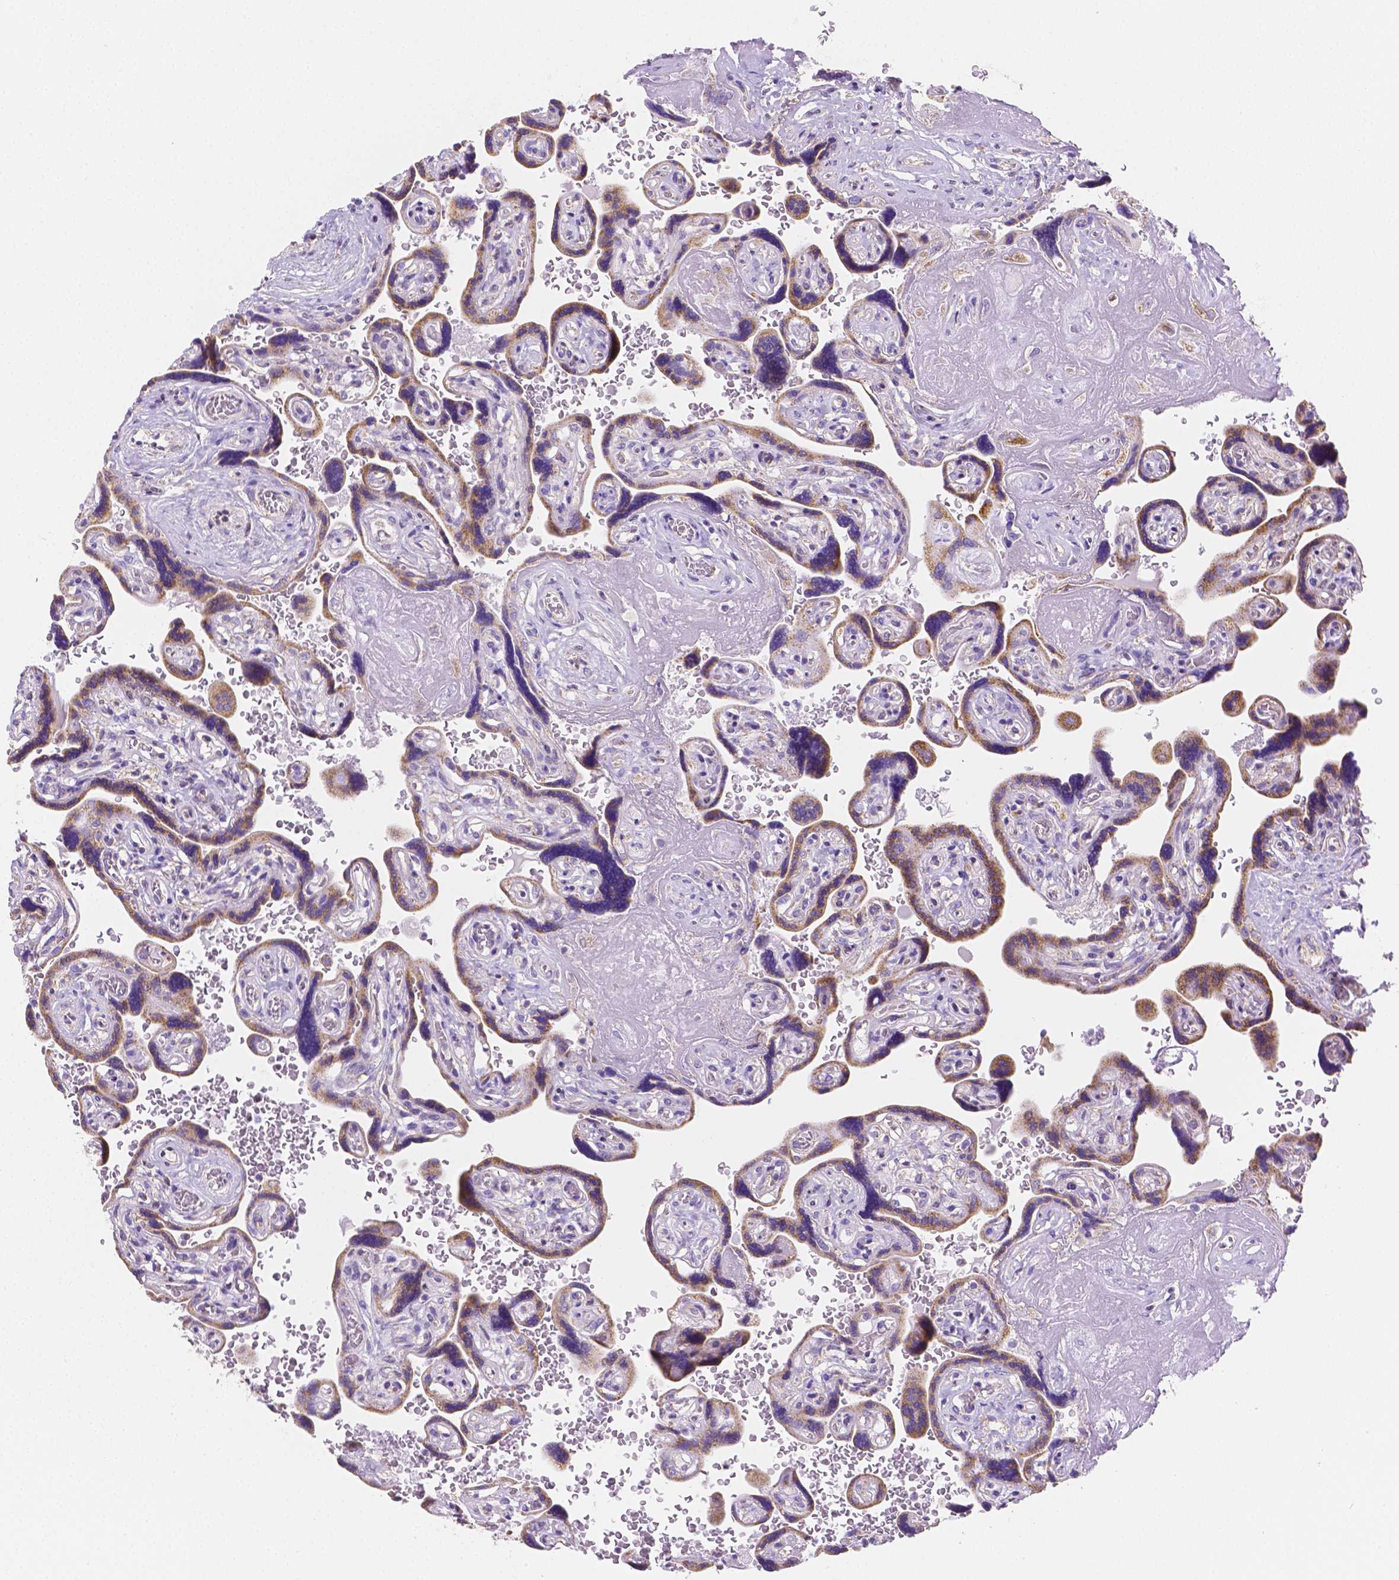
{"staining": {"intensity": "weak", "quantity": "<25%", "location": "cytoplasmic/membranous"}, "tissue": "placenta", "cell_type": "Decidual cells", "image_type": "normal", "snomed": [{"axis": "morphology", "description": "Normal tissue, NOS"}, {"axis": "topography", "description": "Placenta"}], "caption": "Photomicrograph shows no protein staining in decidual cells of benign placenta.", "gene": "SGTB", "patient": {"sex": "female", "age": 32}}